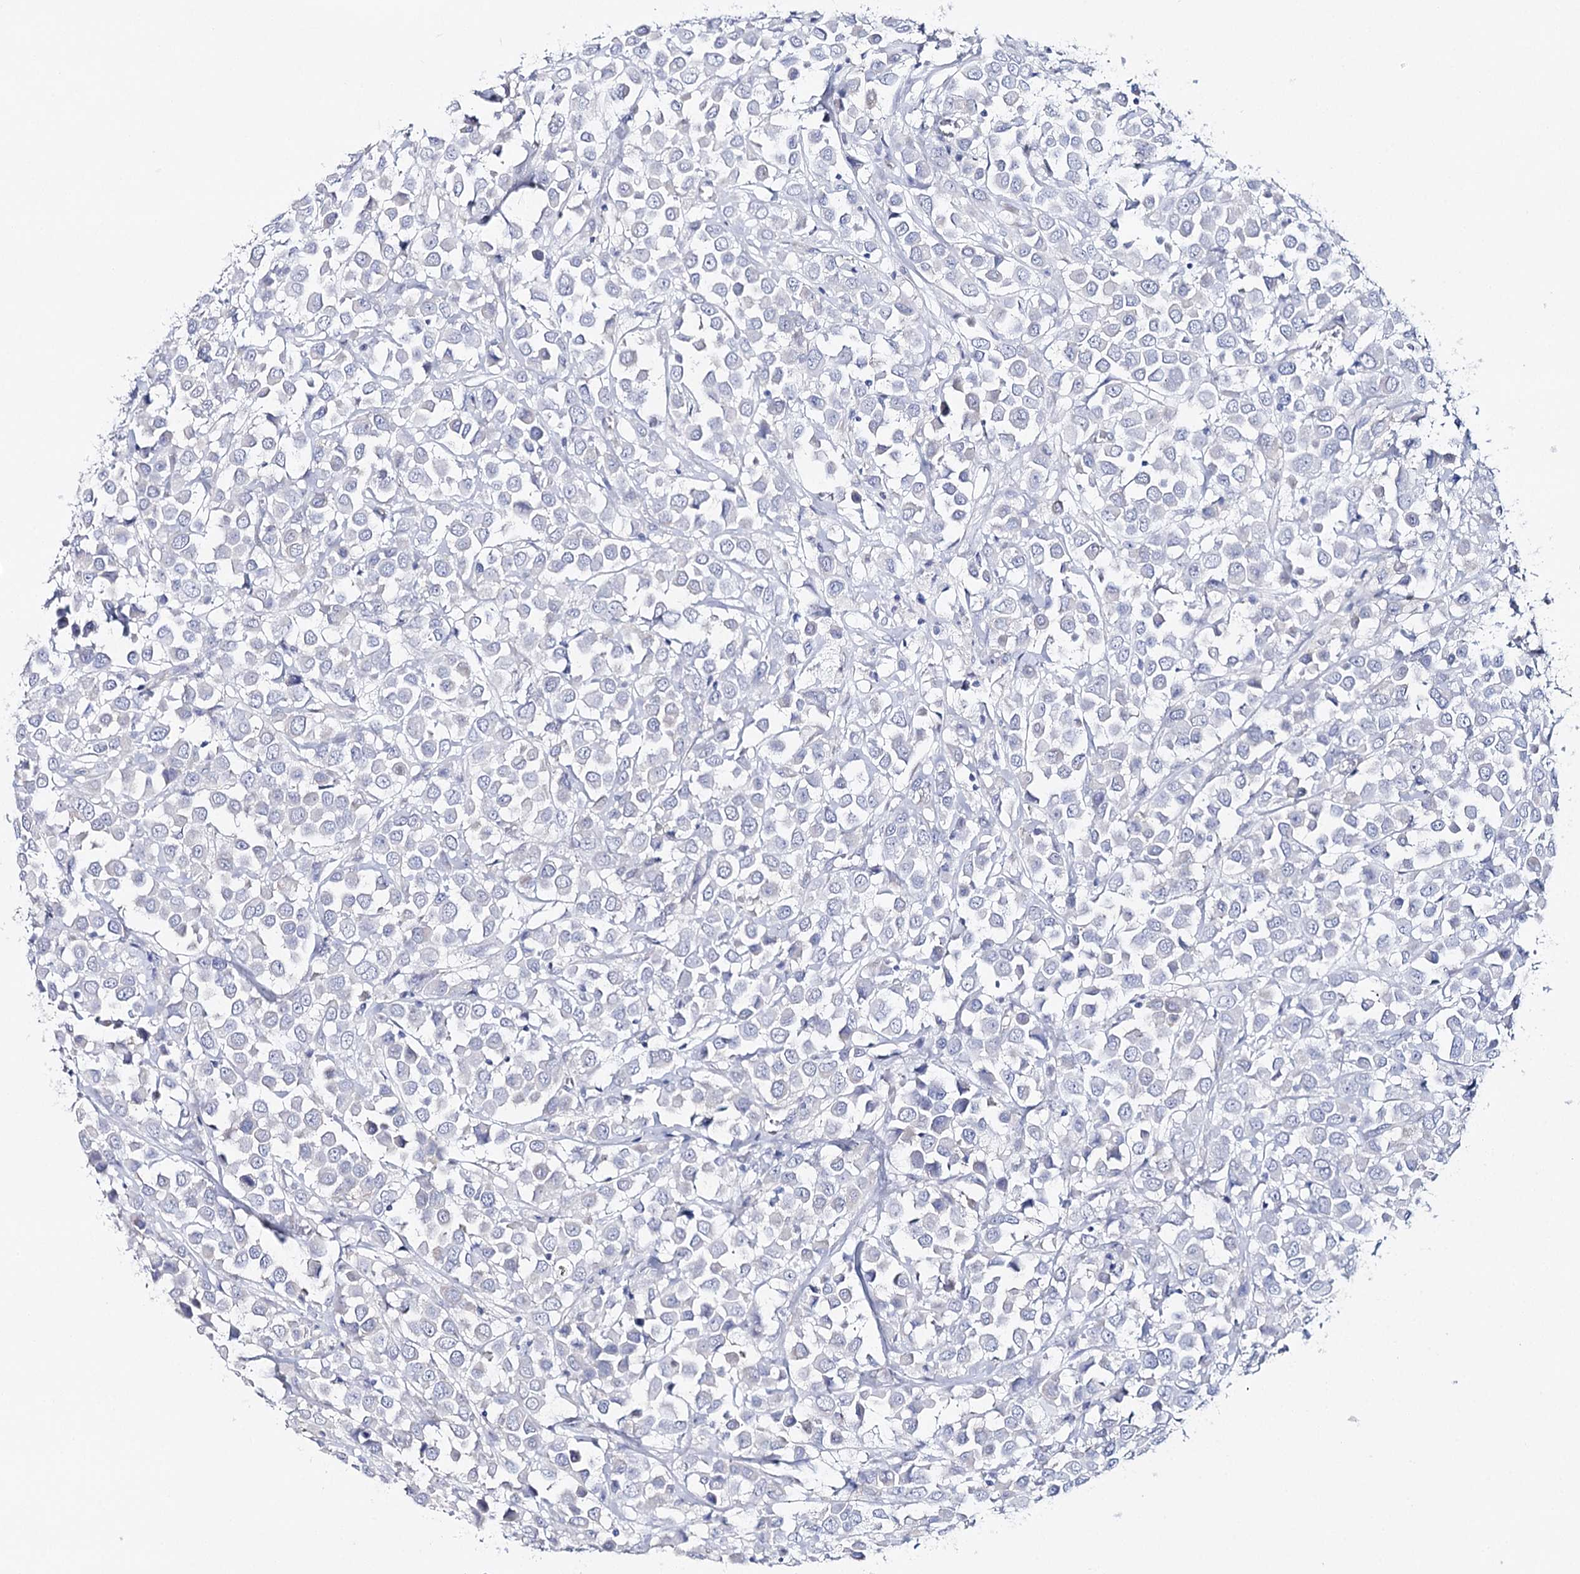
{"staining": {"intensity": "negative", "quantity": "none", "location": "none"}, "tissue": "breast cancer", "cell_type": "Tumor cells", "image_type": "cancer", "snomed": [{"axis": "morphology", "description": "Duct carcinoma"}, {"axis": "topography", "description": "Breast"}], "caption": "Tumor cells show no significant protein positivity in breast invasive ductal carcinoma. Brightfield microscopy of immunohistochemistry (IHC) stained with DAB (brown) and hematoxylin (blue), captured at high magnification.", "gene": "CSN3", "patient": {"sex": "female", "age": 61}}